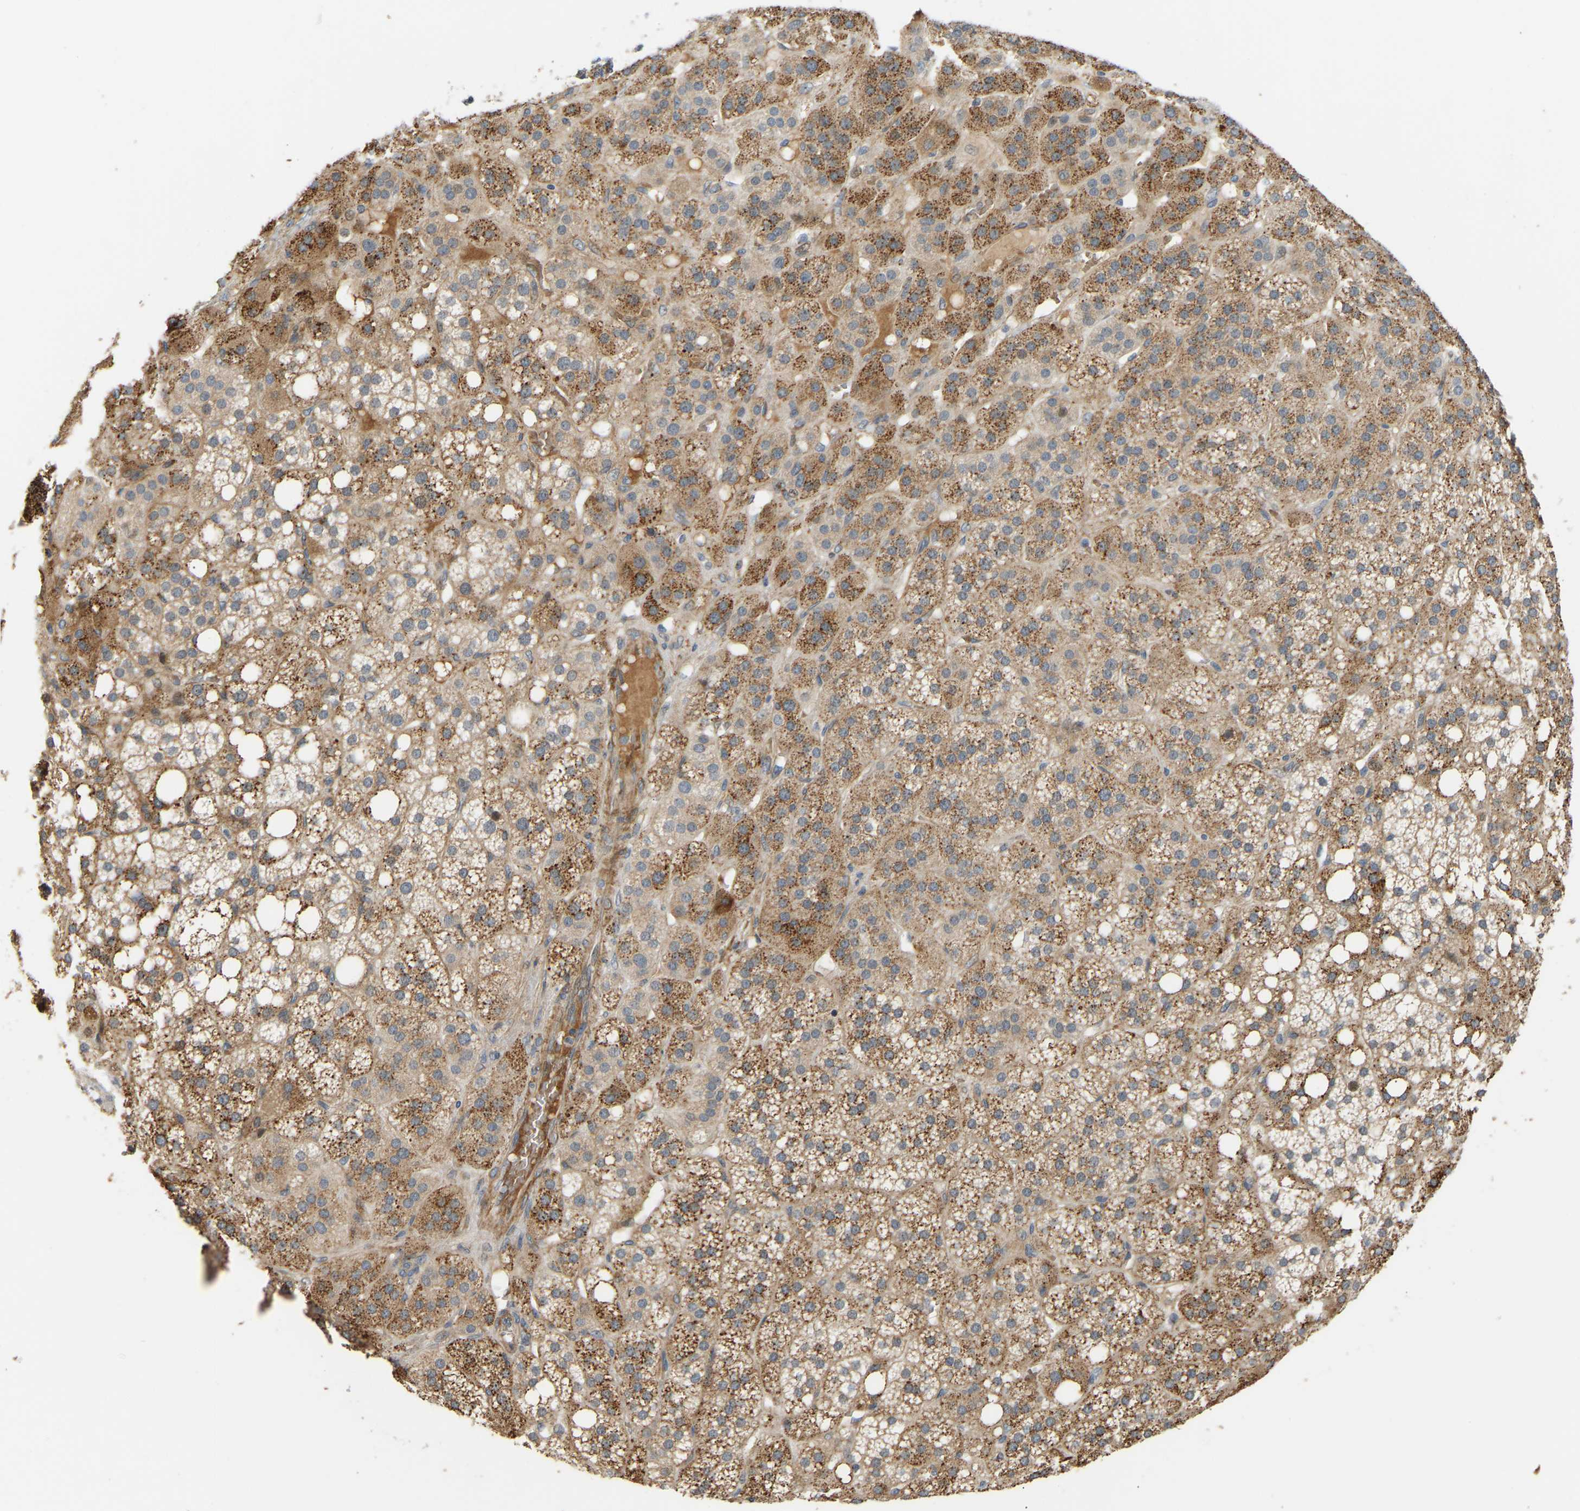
{"staining": {"intensity": "moderate", "quantity": ">75%", "location": "cytoplasmic/membranous"}, "tissue": "adrenal gland", "cell_type": "Glandular cells", "image_type": "normal", "snomed": [{"axis": "morphology", "description": "Normal tissue, NOS"}, {"axis": "topography", "description": "Adrenal gland"}], "caption": "Brown immunohistochemical staining in unremarkable adrenal gland shows moderate cytoplasmic/membranous staining in approximately >75% of glandular cells.", "gene": "POGLUT2", "patient": {"sex": "female", "age": 59}}